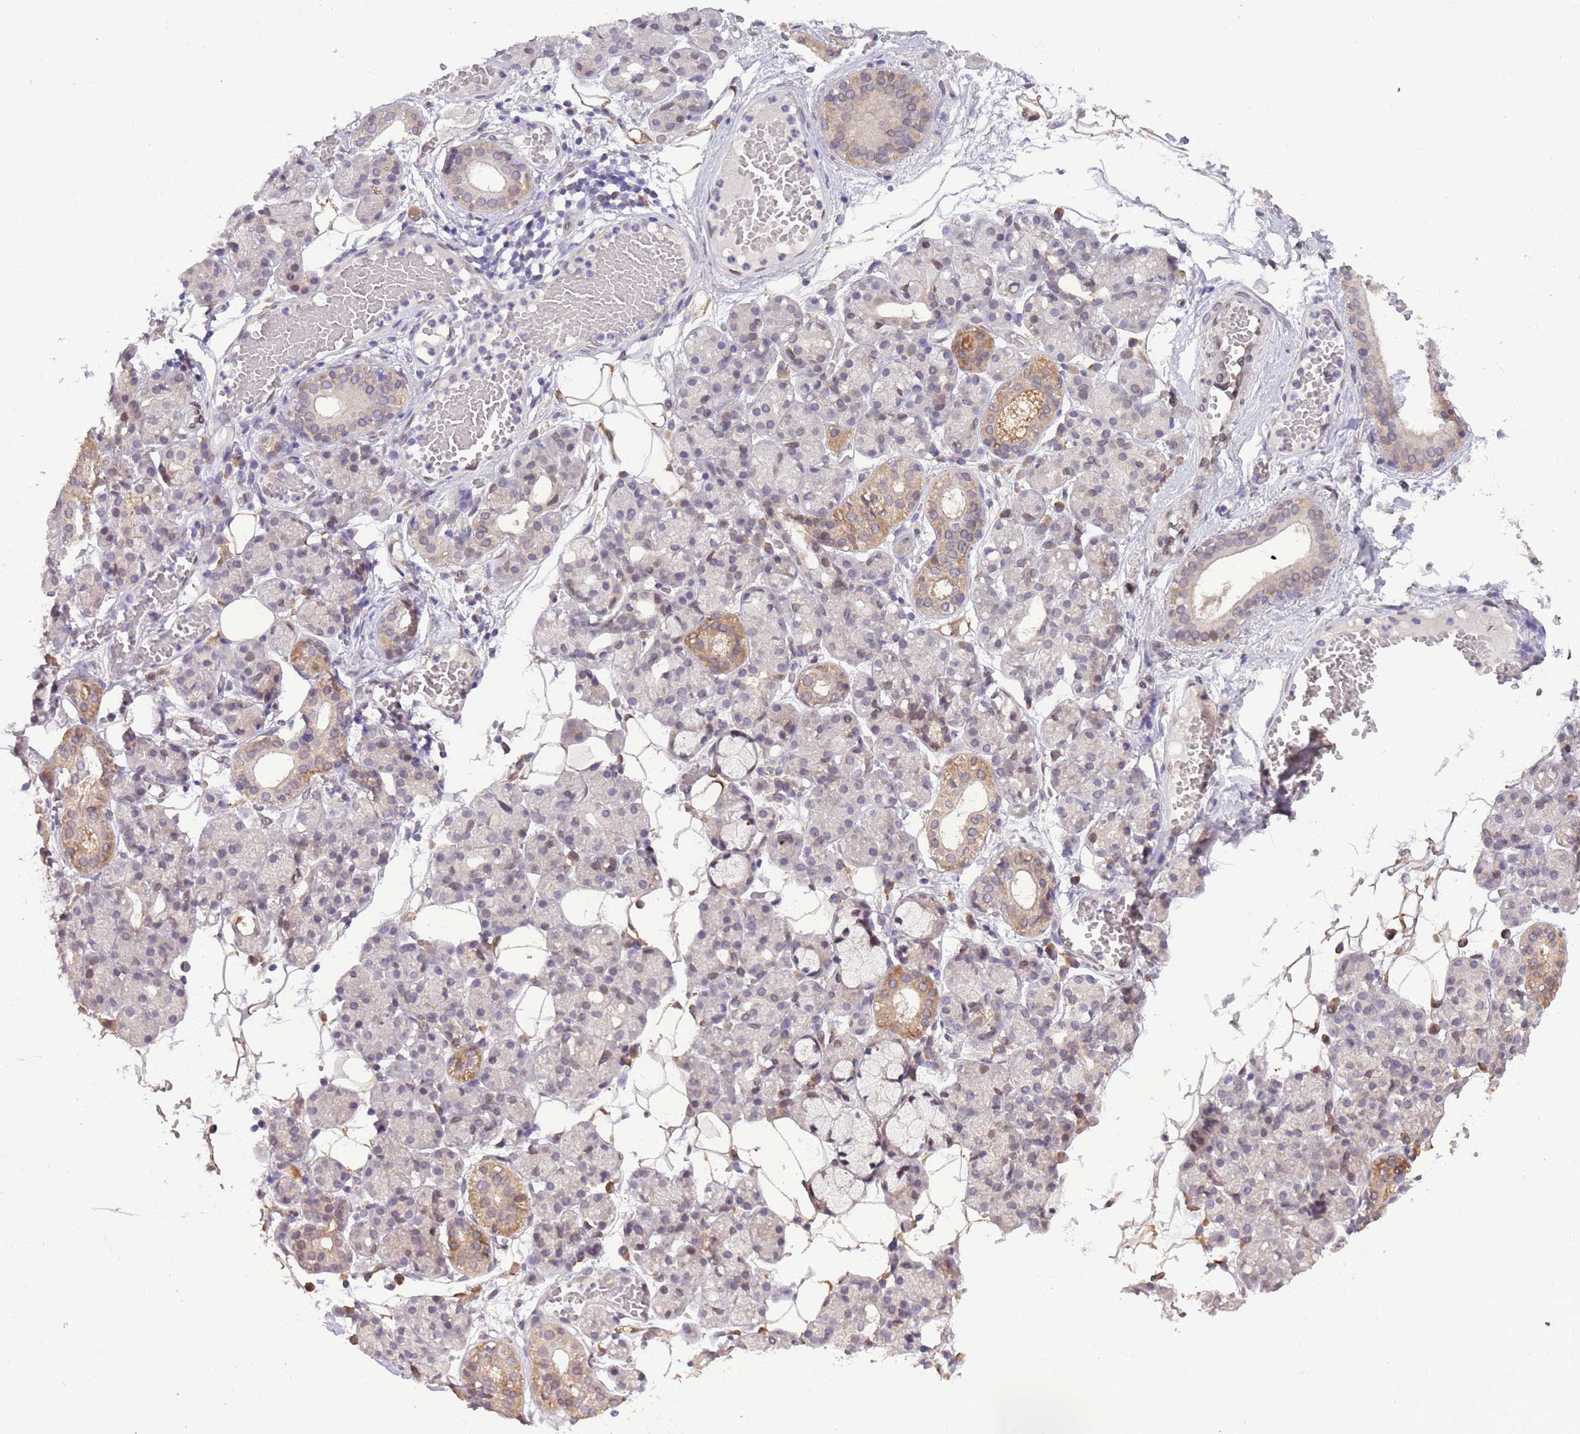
{"staining": {"intensity": "moderate", "quantity": "<25%", "location": "cytoplasmic/membranous"}, "tissue": "salivary gland", "cell_type": "Glandular cells", "image_type": "normal", "snomed": [{"axis": "morphology", "description": "Normal tissue, NOS"}, {"axis": "topography", "description": "Salivary gland"}], "caption": "A brown stain shows moderate cytoplasmic/membranous positivity of a protein in glandular cells of benign human salivary gland.", "gene": "ZNF665", "patient": {"sex": "male", "age": 63}}